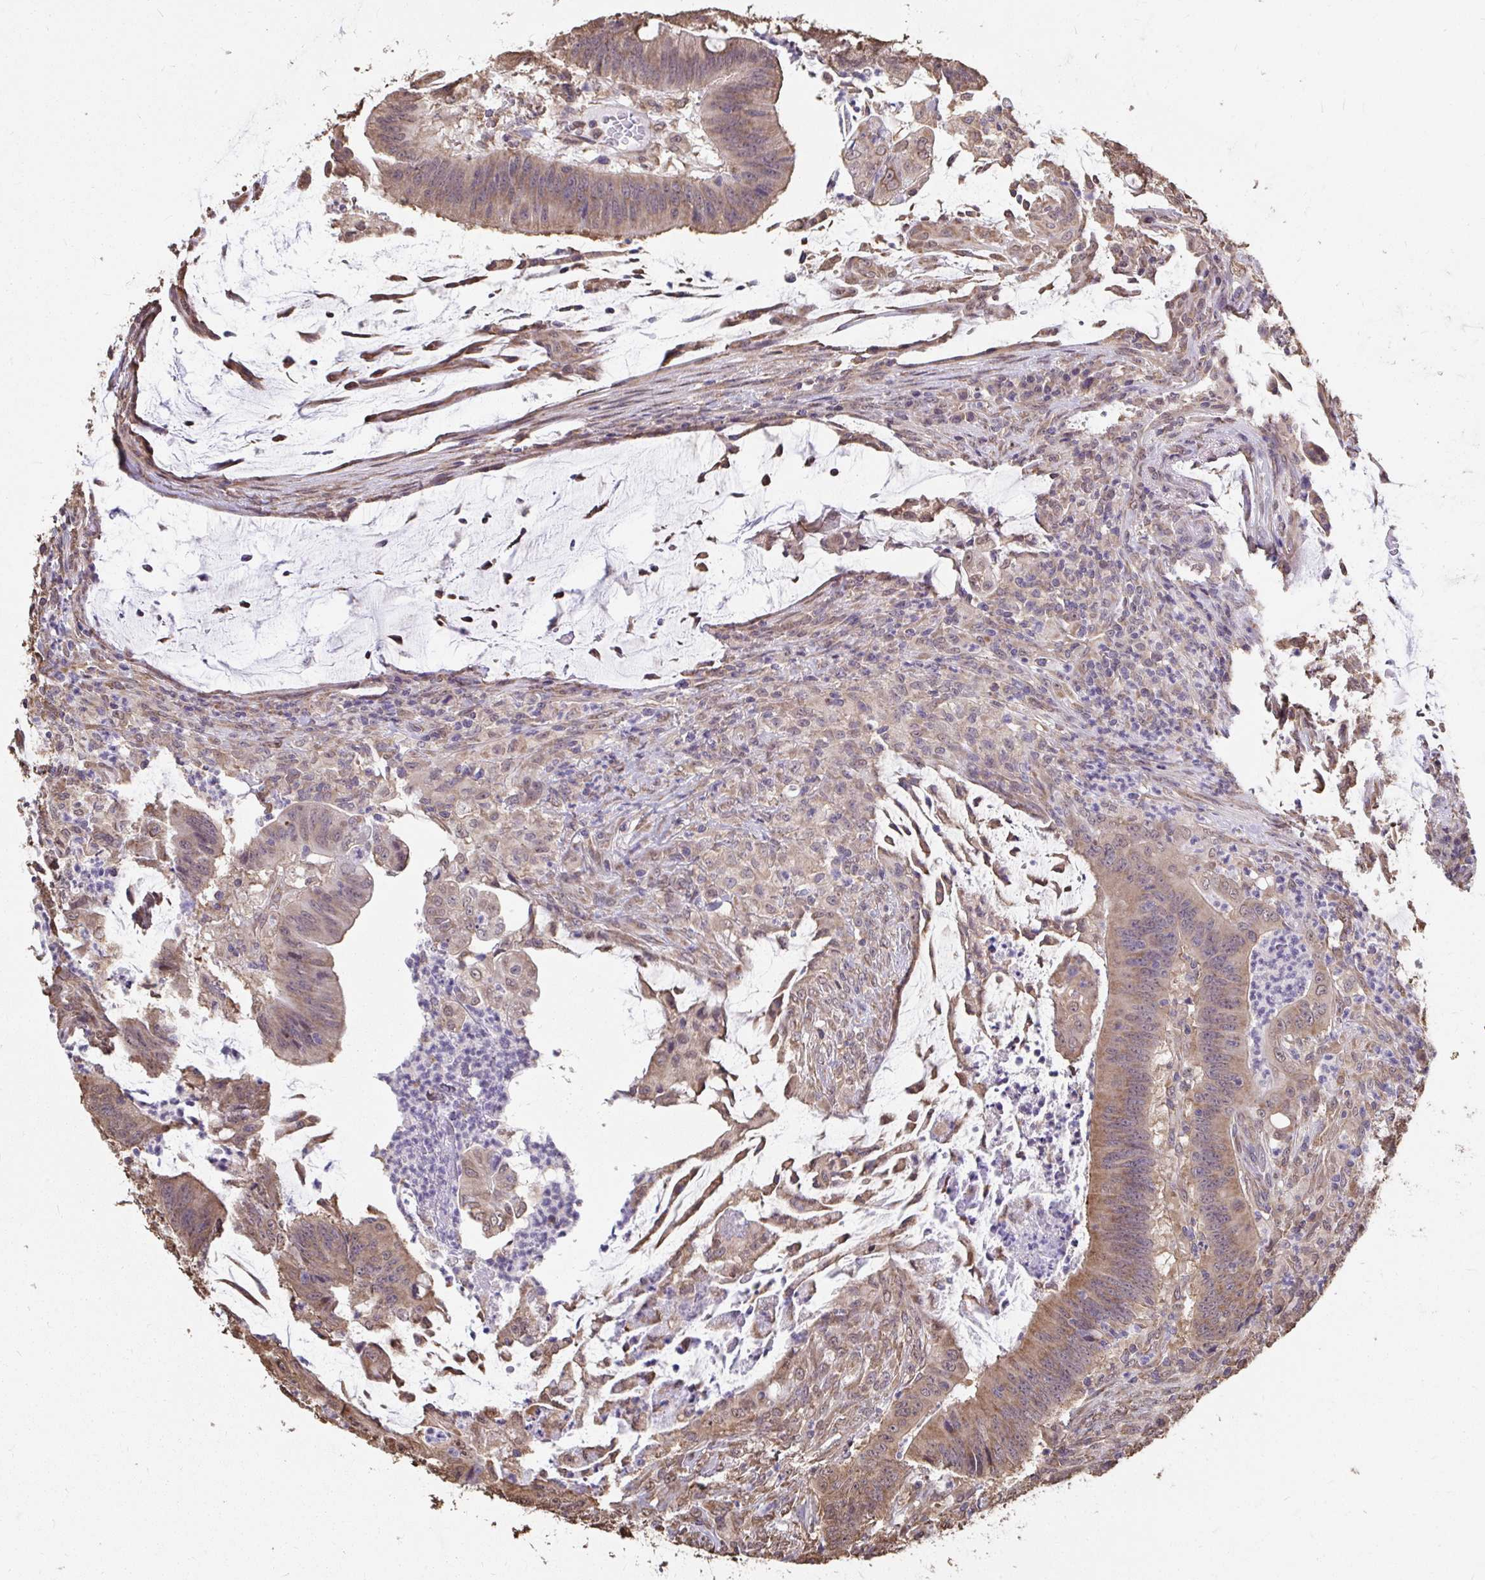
{"staining": {"intensity": "weak", "quantity": ">75%", "location": "cytoplasmic/membranous"}, "tissue": "colorectal cancer", "cell_type": "Tumor cells", "image_type": "cancer", "snomed": [{"axis": "morphology", "description": "Adenocarcinoma, NOS"}, {"axis": "topography", "description": "Colon"}], "caption": "There is low levels of weak cytoplasmic/membranous expression in tumor cells of colorectal cancer, as demonstrated by immunohistochemical staining (brown color).", "gene": "SYNCRIP", "patient": {"sex": "female", "age": 87}}